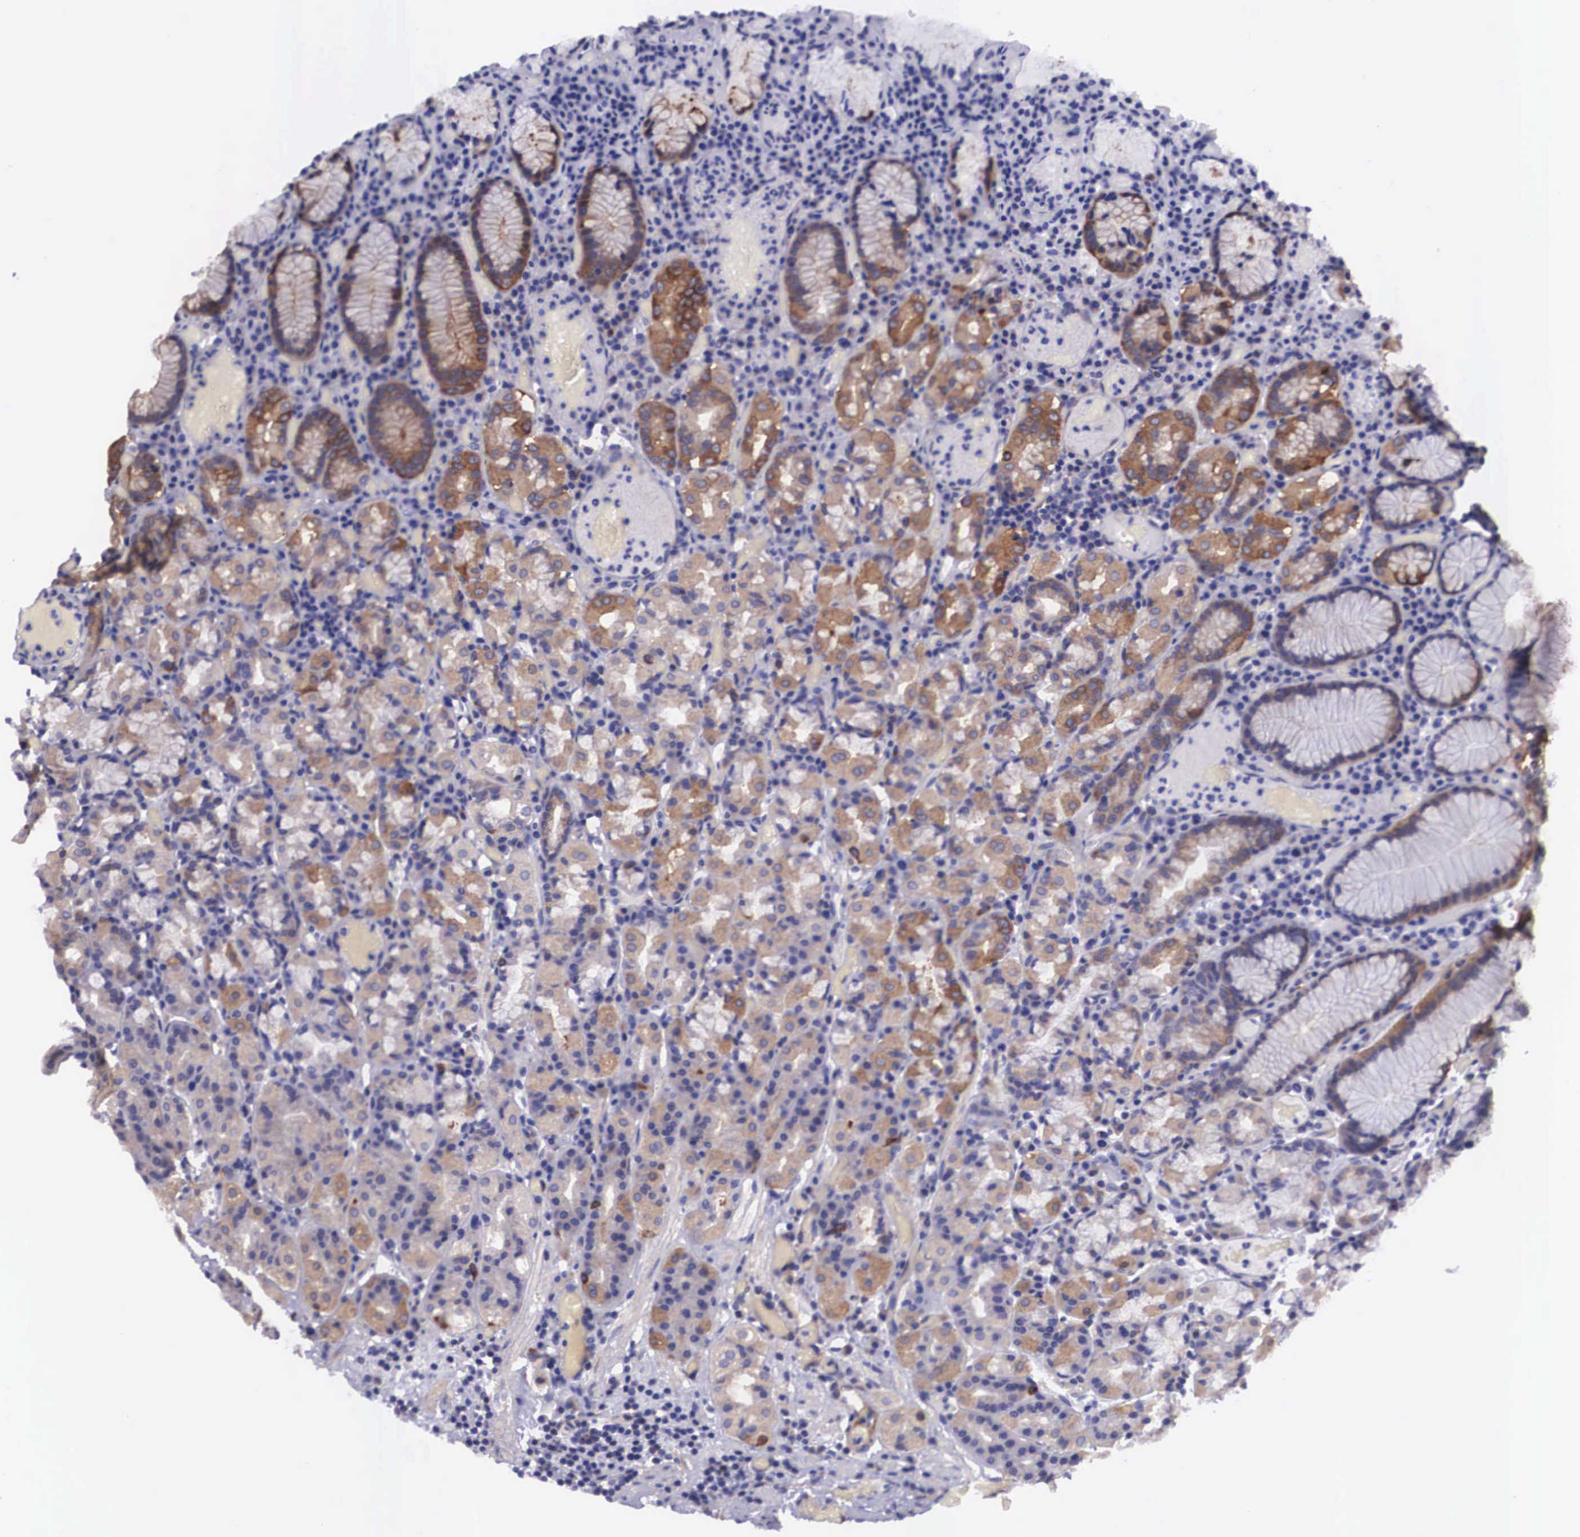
{"staining": {"intensity": "strong", "quantity": "25%-75%", "location": "cytoplasmic/membranous"}, "tissue": "stomach", "cell_type": "Glandular cells", "image_type": "normal", "snomed": [{"axis": "morphology", "description": "Normal tissue, NOS"}, {"axis": "topography", "description": "Stomach, lower"}], "caption": "This is a histology image of IHC staining of normal stomach, which shows strong expression in the cytoplasmic/membranous of glandular cells.", "gene": "BCAR1", "patient": {"sex": "male", "age": 58}}